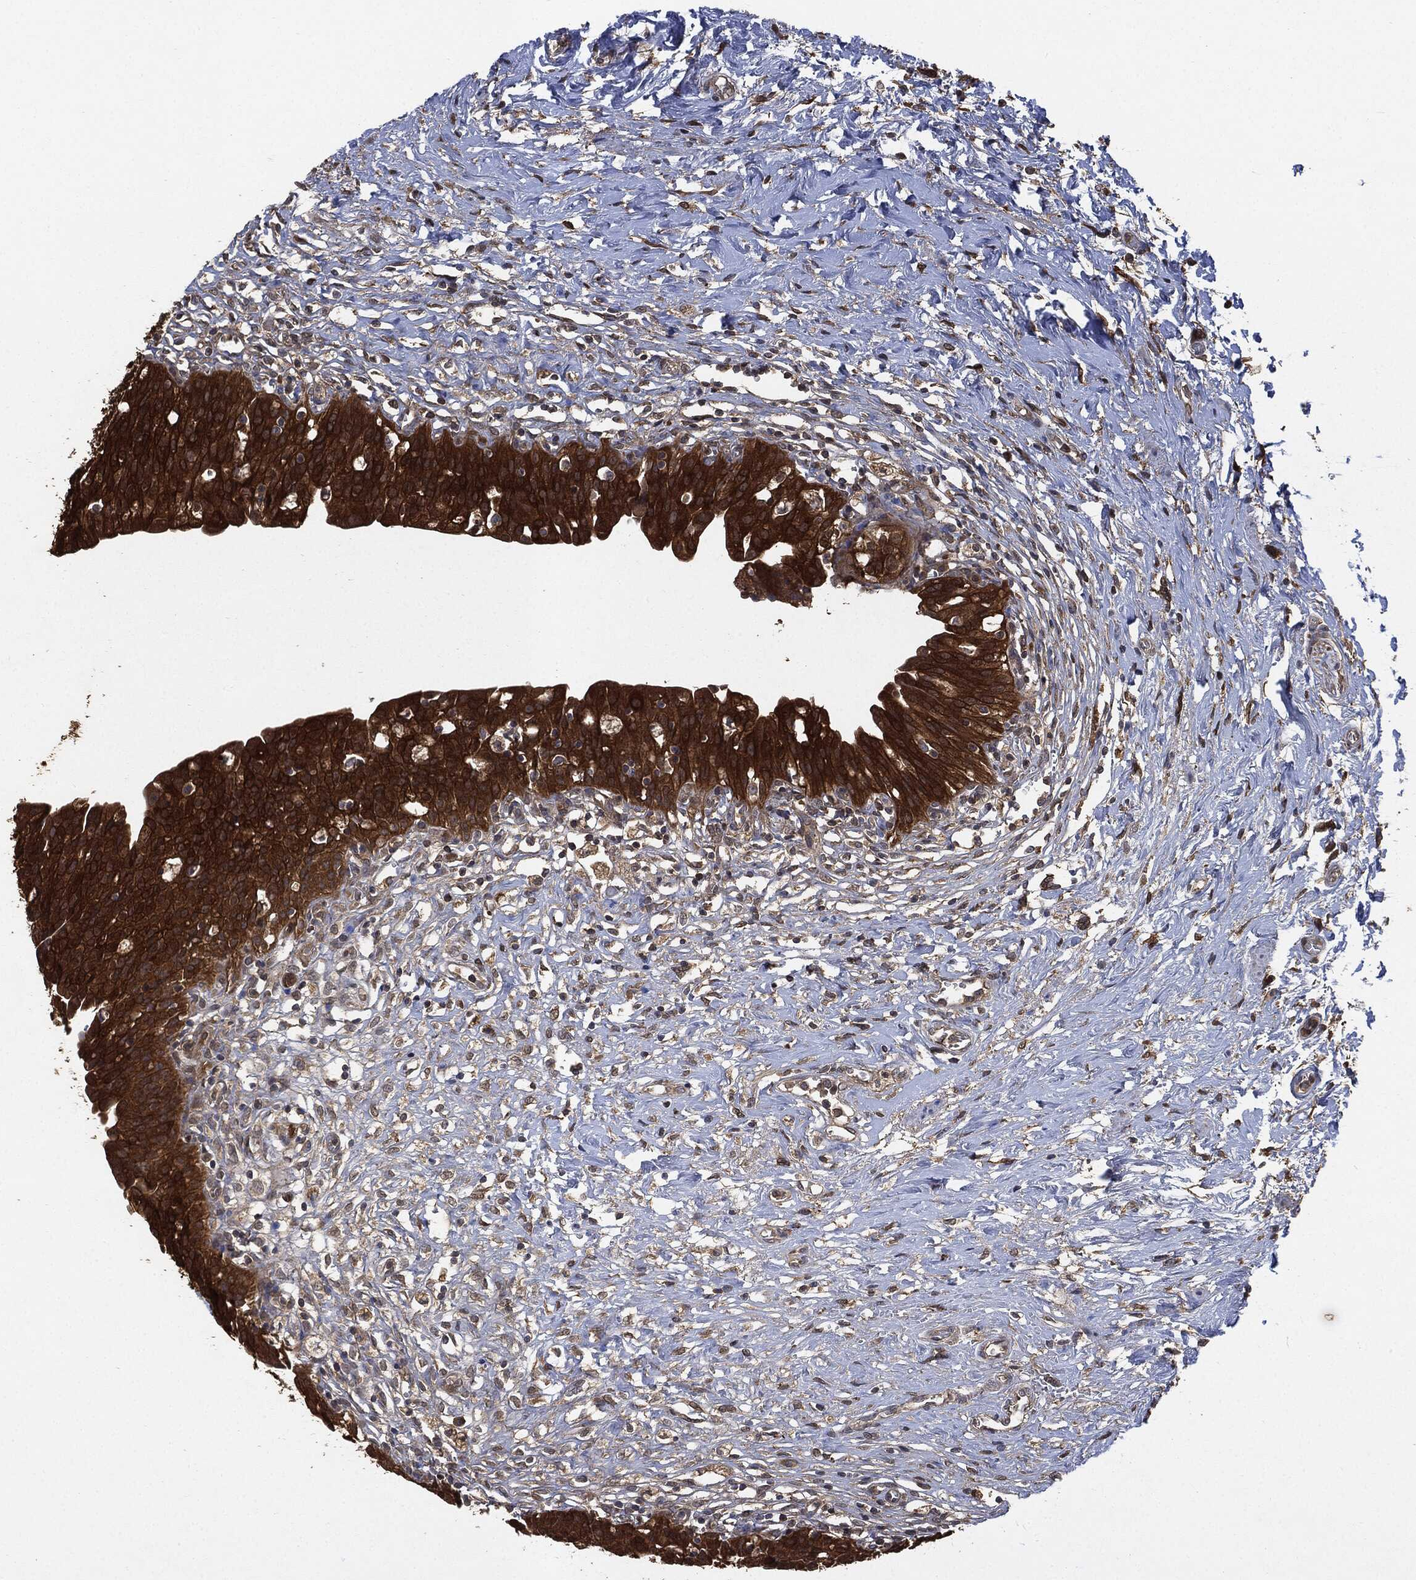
{"staining": {"intensity": "strong", "quantity": ">75%", "location": "cytoplasmic/membranous"}, "tissue": "urinary bladder", "cell_type": "Urothelial cells", "image_type": "normal", "snomed": [{"axis": "morphology", "description": "Normal tissue, NOS"}, {"axis": "topography", "description": "Urinary bladder"}], "caption": "Immunohistochemistry of benign human urinary bladder demonstrates high levels of strong cytoplasmic/membranous staining in about >75% of urothelial cells. (IHC, brightfield microscopy, high magnification).", "gene": "BRAF", "patient": {"sex": "male", "age": 76}}